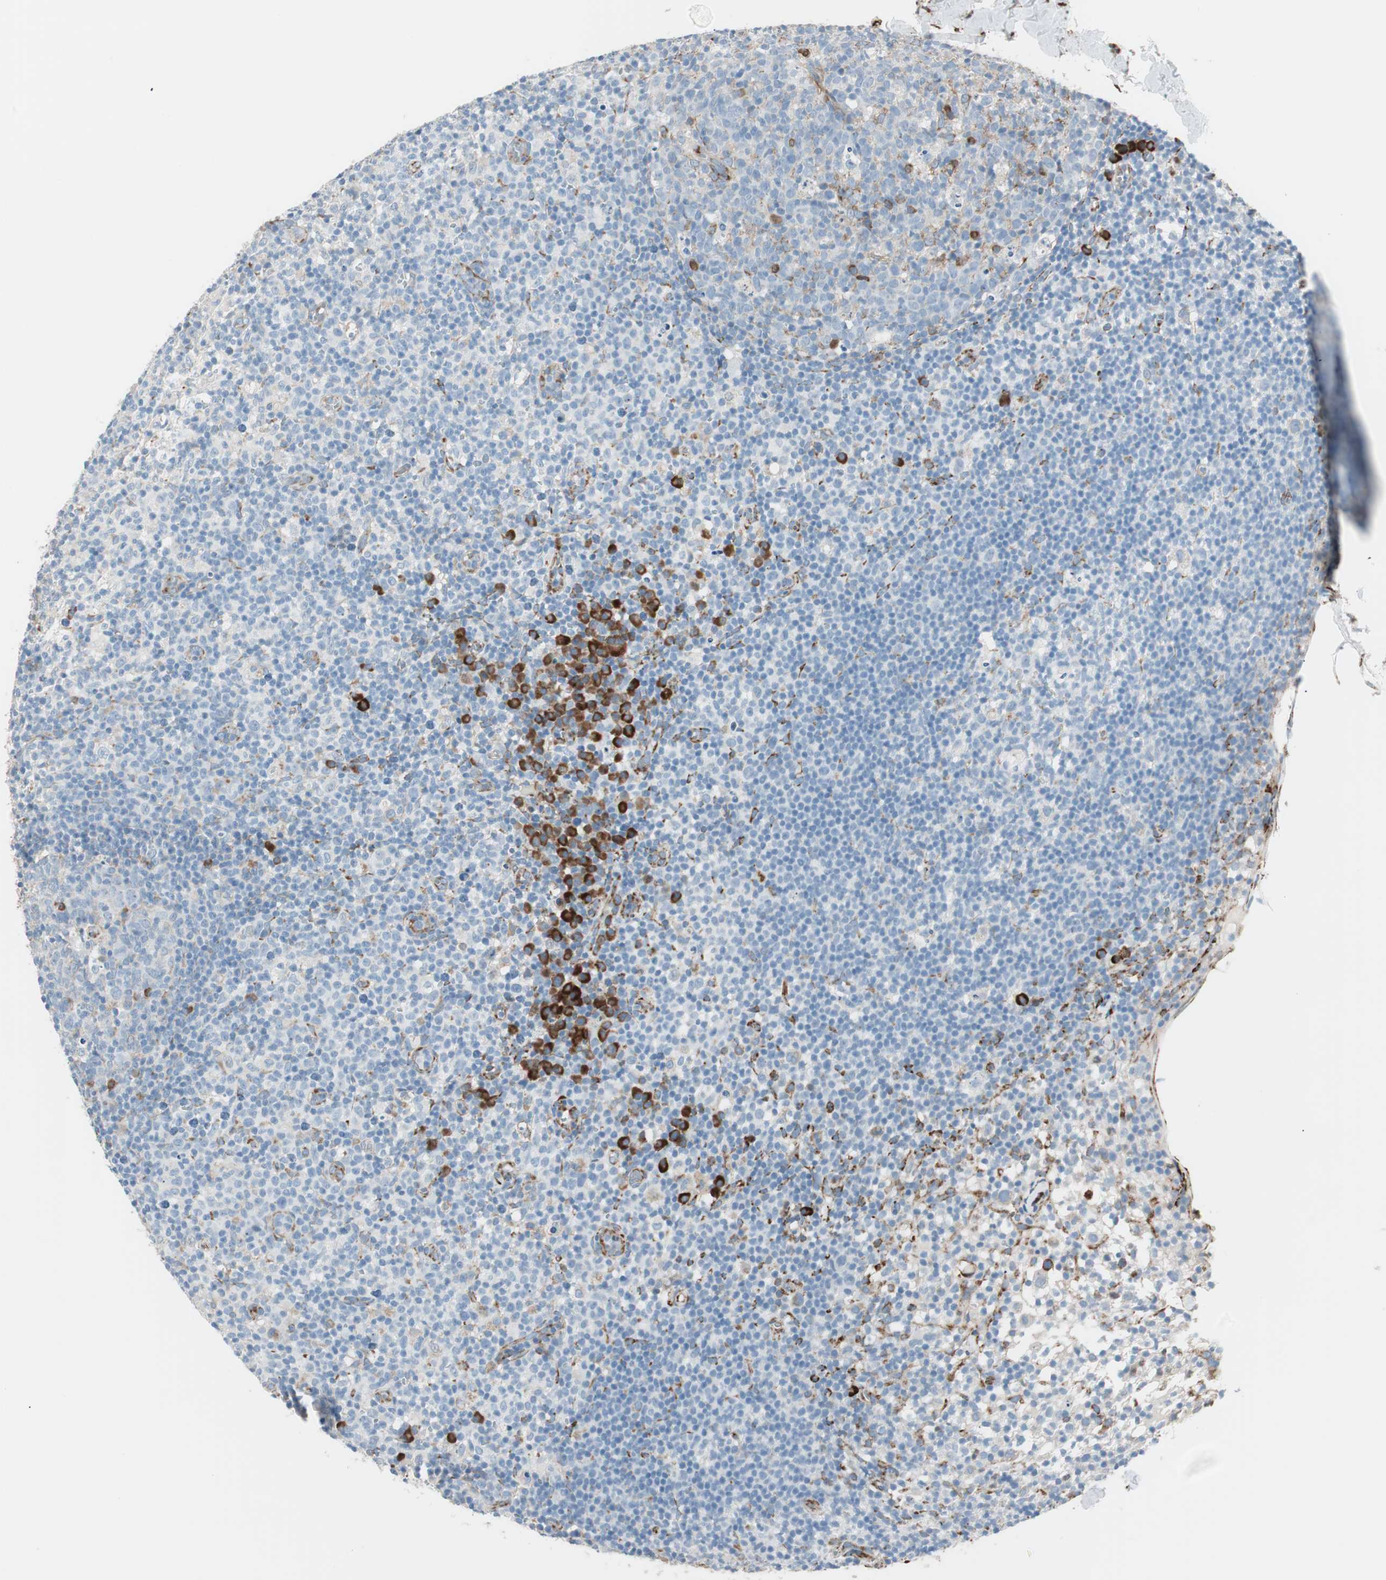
{"staining": {"intensity": "strong", "quantity": "<25%", "location": "cytoplasmic/membranous"}, "tissue": "lymph node", "cell_type": "Germinal center cells", "image_type": "normal", "snomed": [{"axis": "morphology", "description": "Normal tissue, NOS"}, {"axis": "morphology", "description": "Inflammation, NOS"}, {"axis": "topography", "description": "Lymph node"}], "caption": "Protein expression analysis of benign lymph node displays strong cytoplasmic/membranous expression in approximately <25% of germinal center cells.", "gene": "P4HTM", "patient": {"sex": "male", "age": 55}}